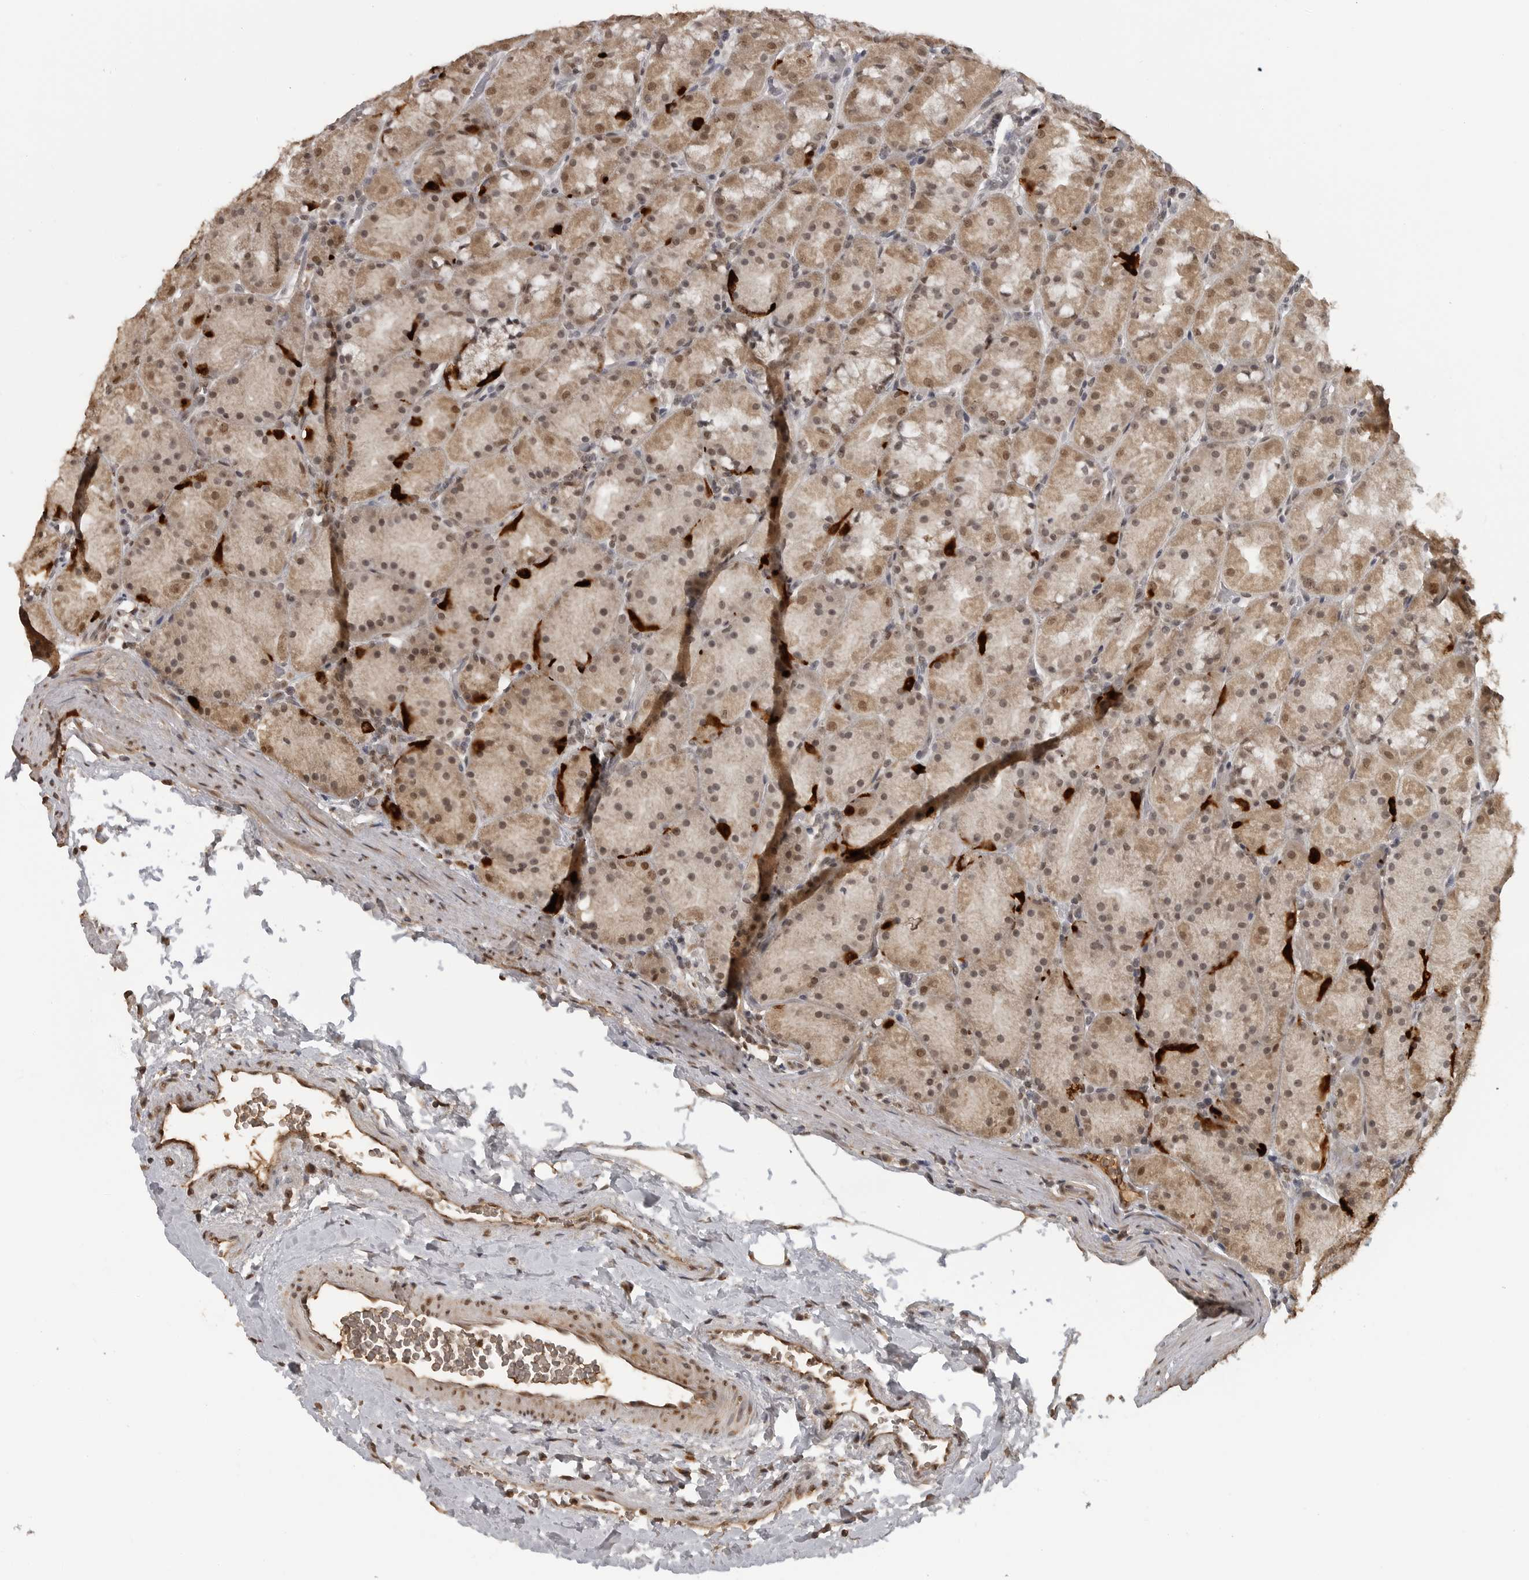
{"staining": {"intensity": "moderate", "quantity": ">75%", "location": "cytoplasmic/membranous,nuclear"}, "tissue": "stomach", "cell_type": "Glandular cells", "image_type": "normal", "snomed": [{"axis": "morphology", "description": "Normal tissue, NOS"}, {"axis": "topography", "description": "Stomach, upper"}, {"axis": "topography", "description": "Stomach"}], "caption": "Brown immunohistochemical staining in benign human stomach displays moderate cytoplasmic/membranous,nuclear positivity in about >75% of glandular cells.", "gene": "CLOCK", "patient": {"sex": "male", "age": 48}}